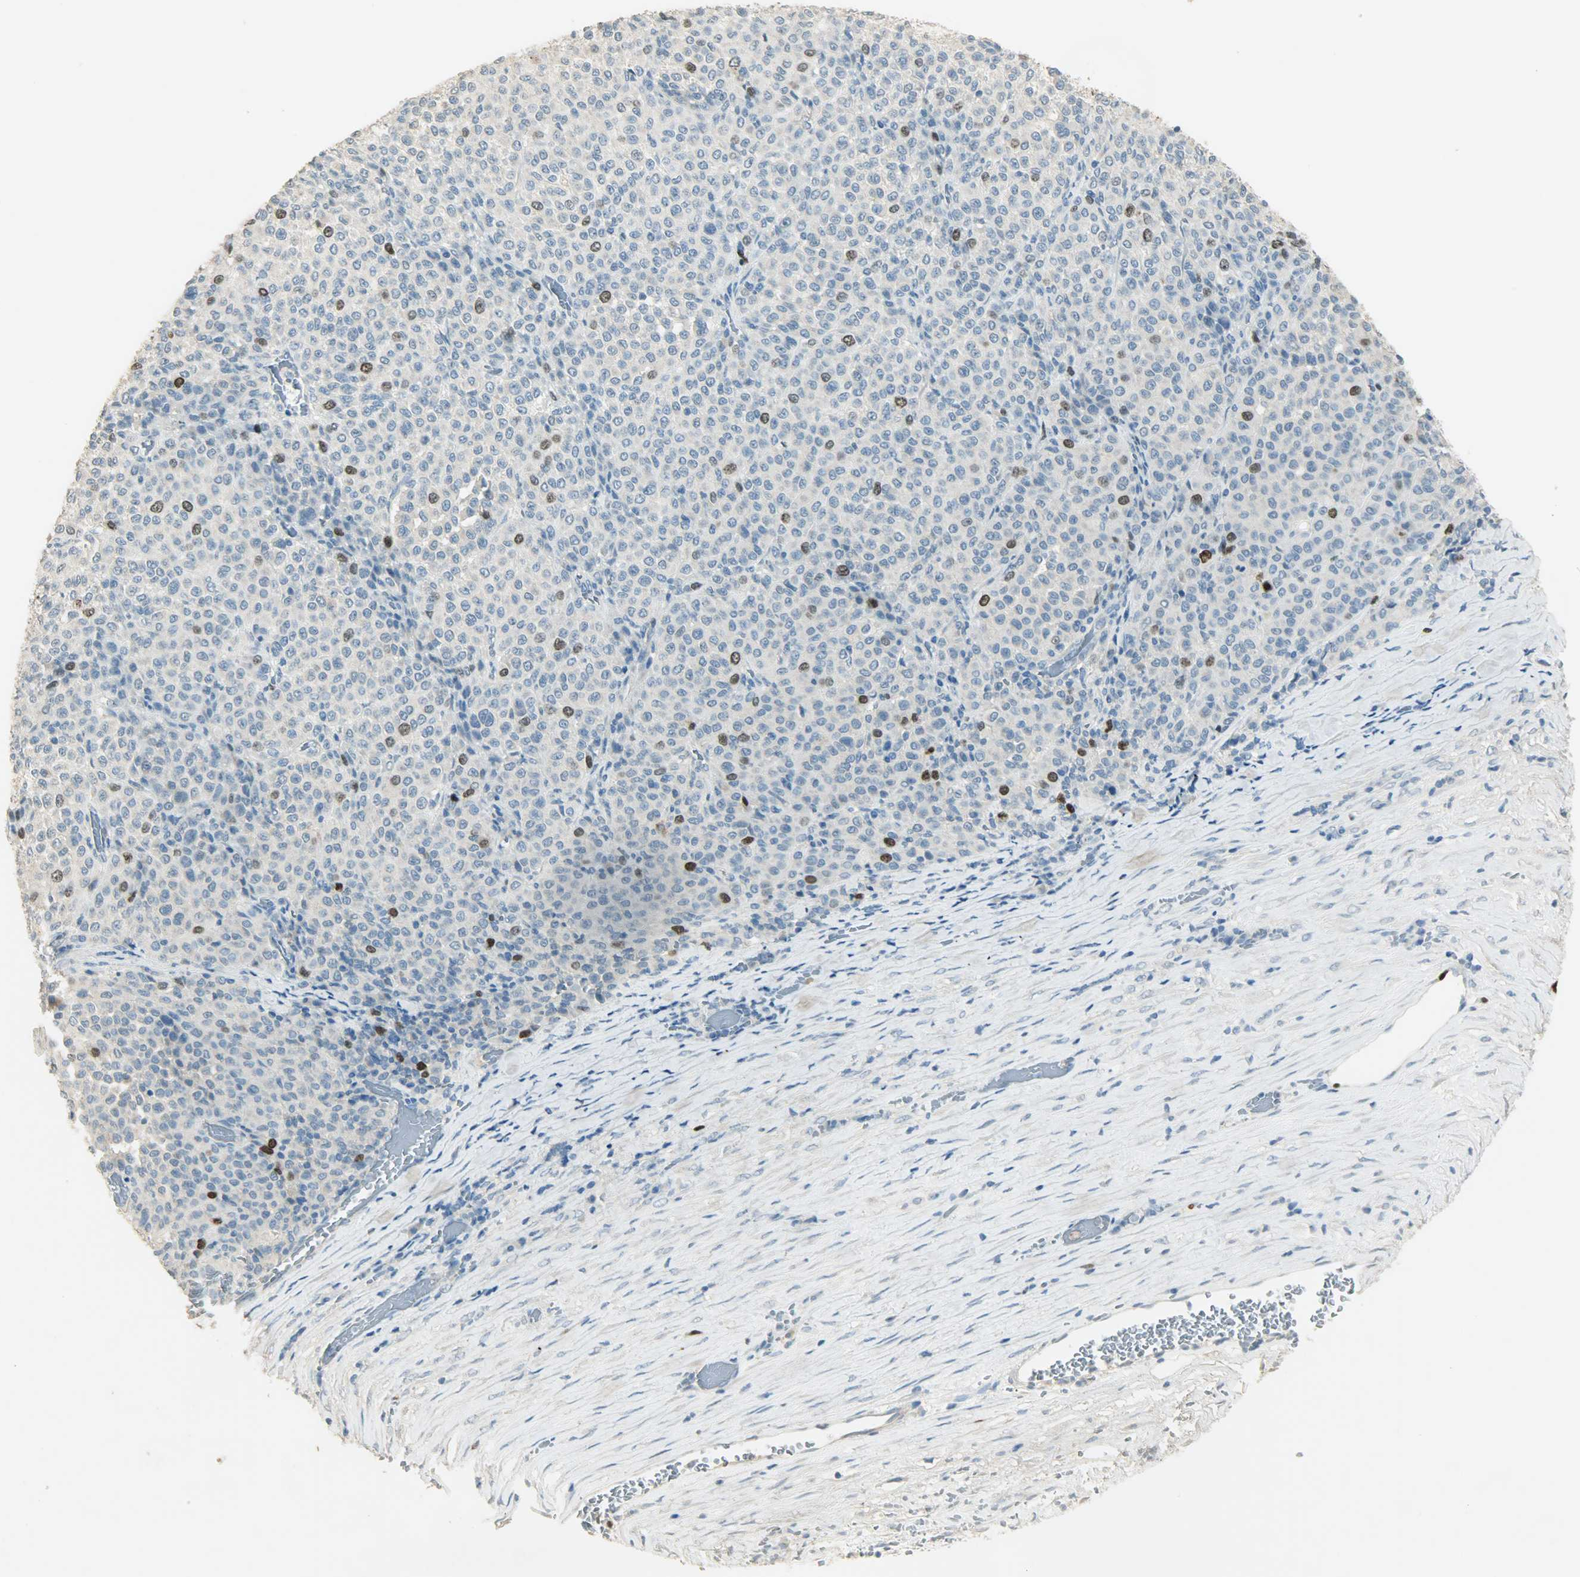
{"staining": {"intensity": "strong", "quantity": "<25%", "location": "nuclear"}, "tissue": "melanoma", "cell_type": "Tumor cells", "image_type": "cancer", "snomed": [{"axis": "morphology", "description": "Malignant melanoma, Metastatic site"}, {"axis": "topography", "description": "Pancreas"}], "caption": "This is an image of immunohistochemistry (IHC) staining of melanoma, which shows strong expression in the nuclear of tumor cells.", "gene": "TPX2", "patient": {"sex": "female", "age": 30}}